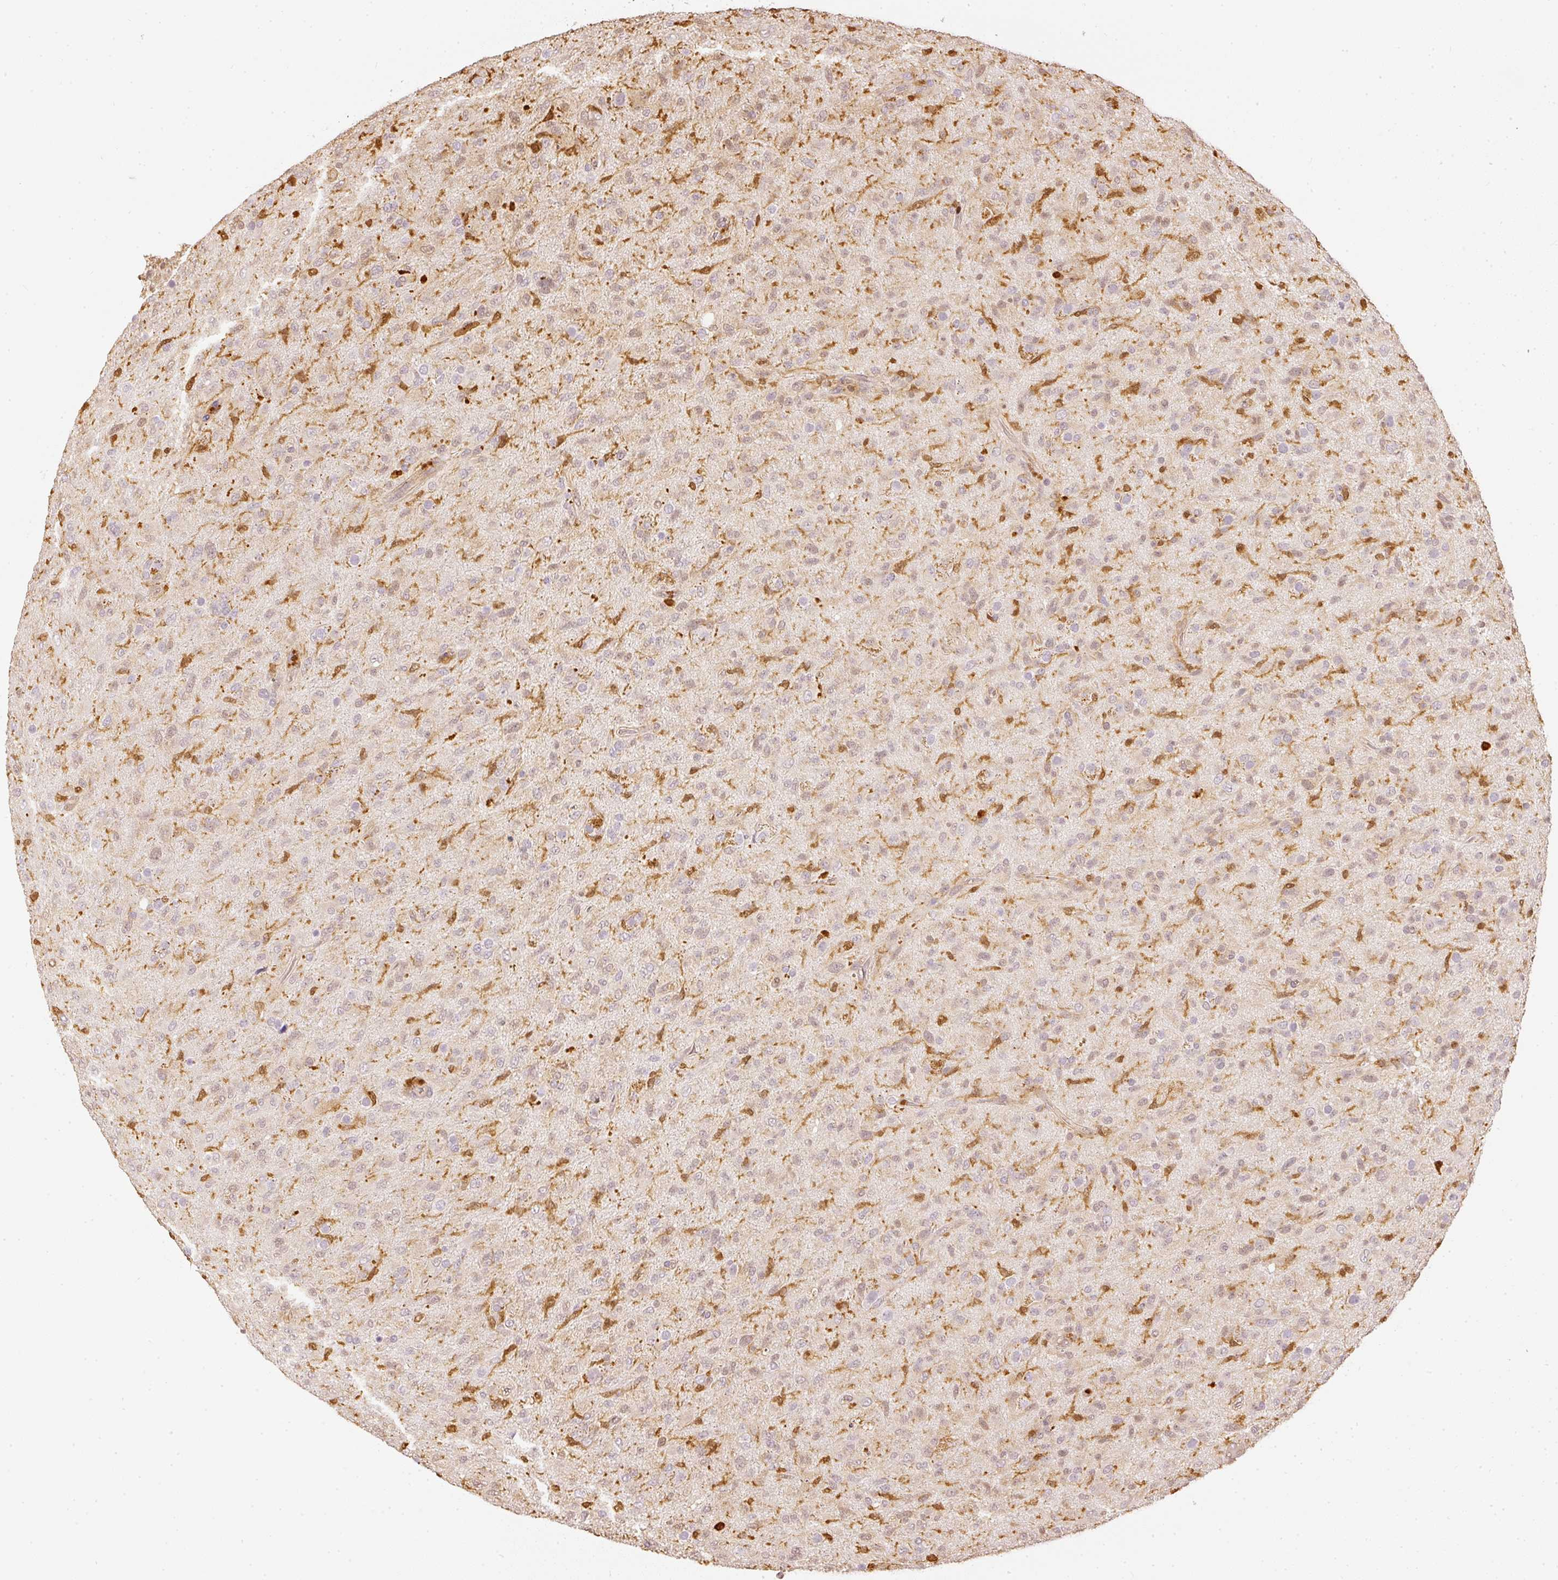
{"staining": {"intensity": "weak", "quantity": "<25%", "location": "cytoplasmic/membranous"}, "tissue": "glioma", "cell_type": "Tumor cells", "image_type": "cancer", "snomed": [{"axis": "morphology", "description": "Glioma, malignant, Low grade"}, {"axis": "topography", "description": "Brain"}], "caption": "Tumor cells show no significant expression in glioma. The staining was performed using DAB (3,3'-diaminobenzidine) to visualize the protein expression in brown, while the nuclei were stained in blue with hematoxylin (Magnification: 20x).", "gene": "PFN1", "patient": {"sex": "male", "age": 65}}